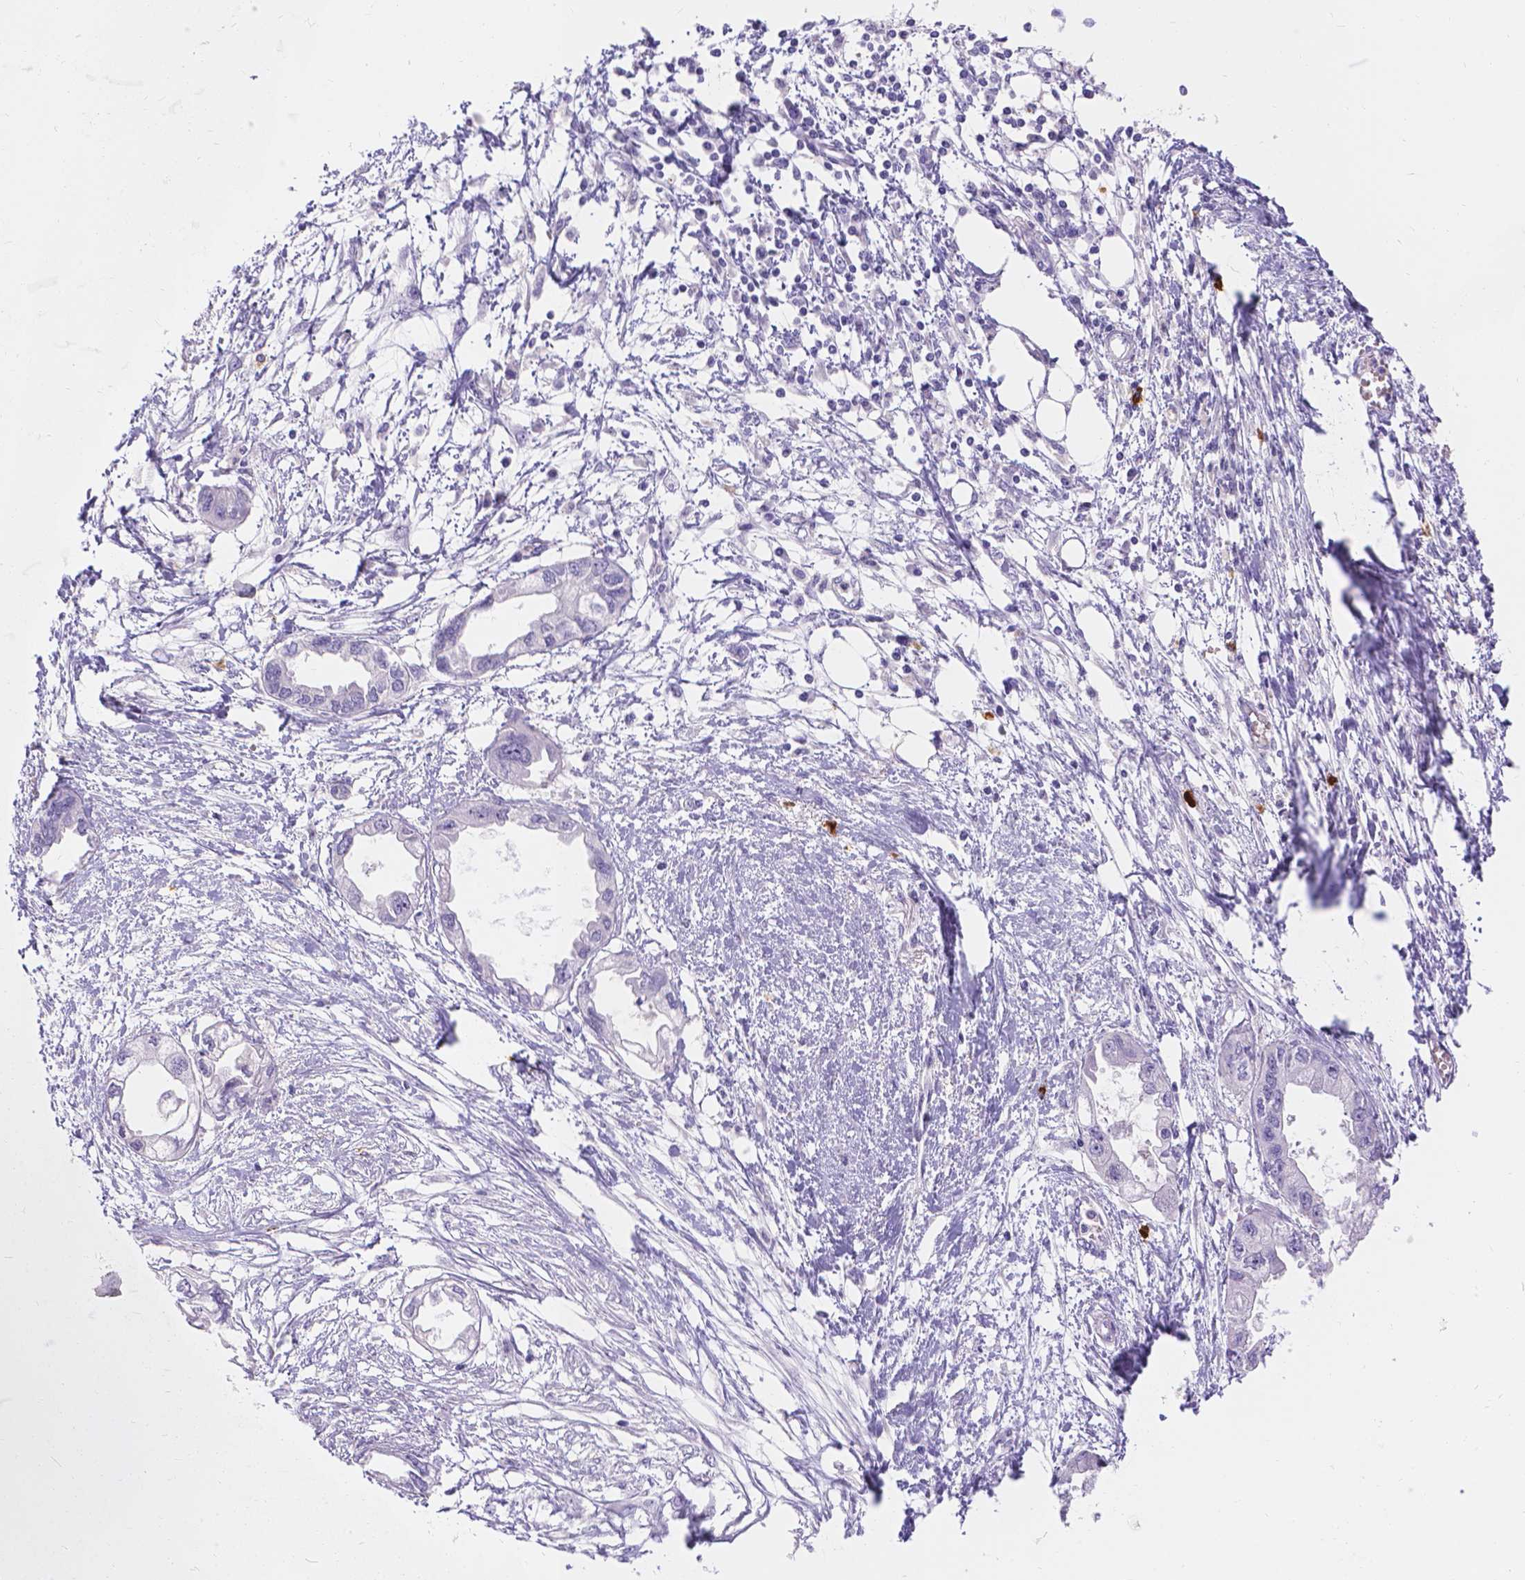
{"staining": {"intensity": "negative", "quantity": "none", "location": "none"}, "tissue": "endometrial cancer", "cell_type": "Tumor cells", "image_type": "cancer", "snomed": [{"axis": "morphology", "description": "Adenocarcinoma, NOS"}, {"axis": "morphology", "description": "Adenocarcinoma, metastatic, NOS"}, {"axis": "topography", "description": "Adipose tissue"}, {"axis": "topography", "description": "Endometrium"}], "caption": "Tumor cells are negative for brown protein staining in endometrial cancer.", "gene": "GNRHR", "patient": {"sex": "female", "age": 67}}